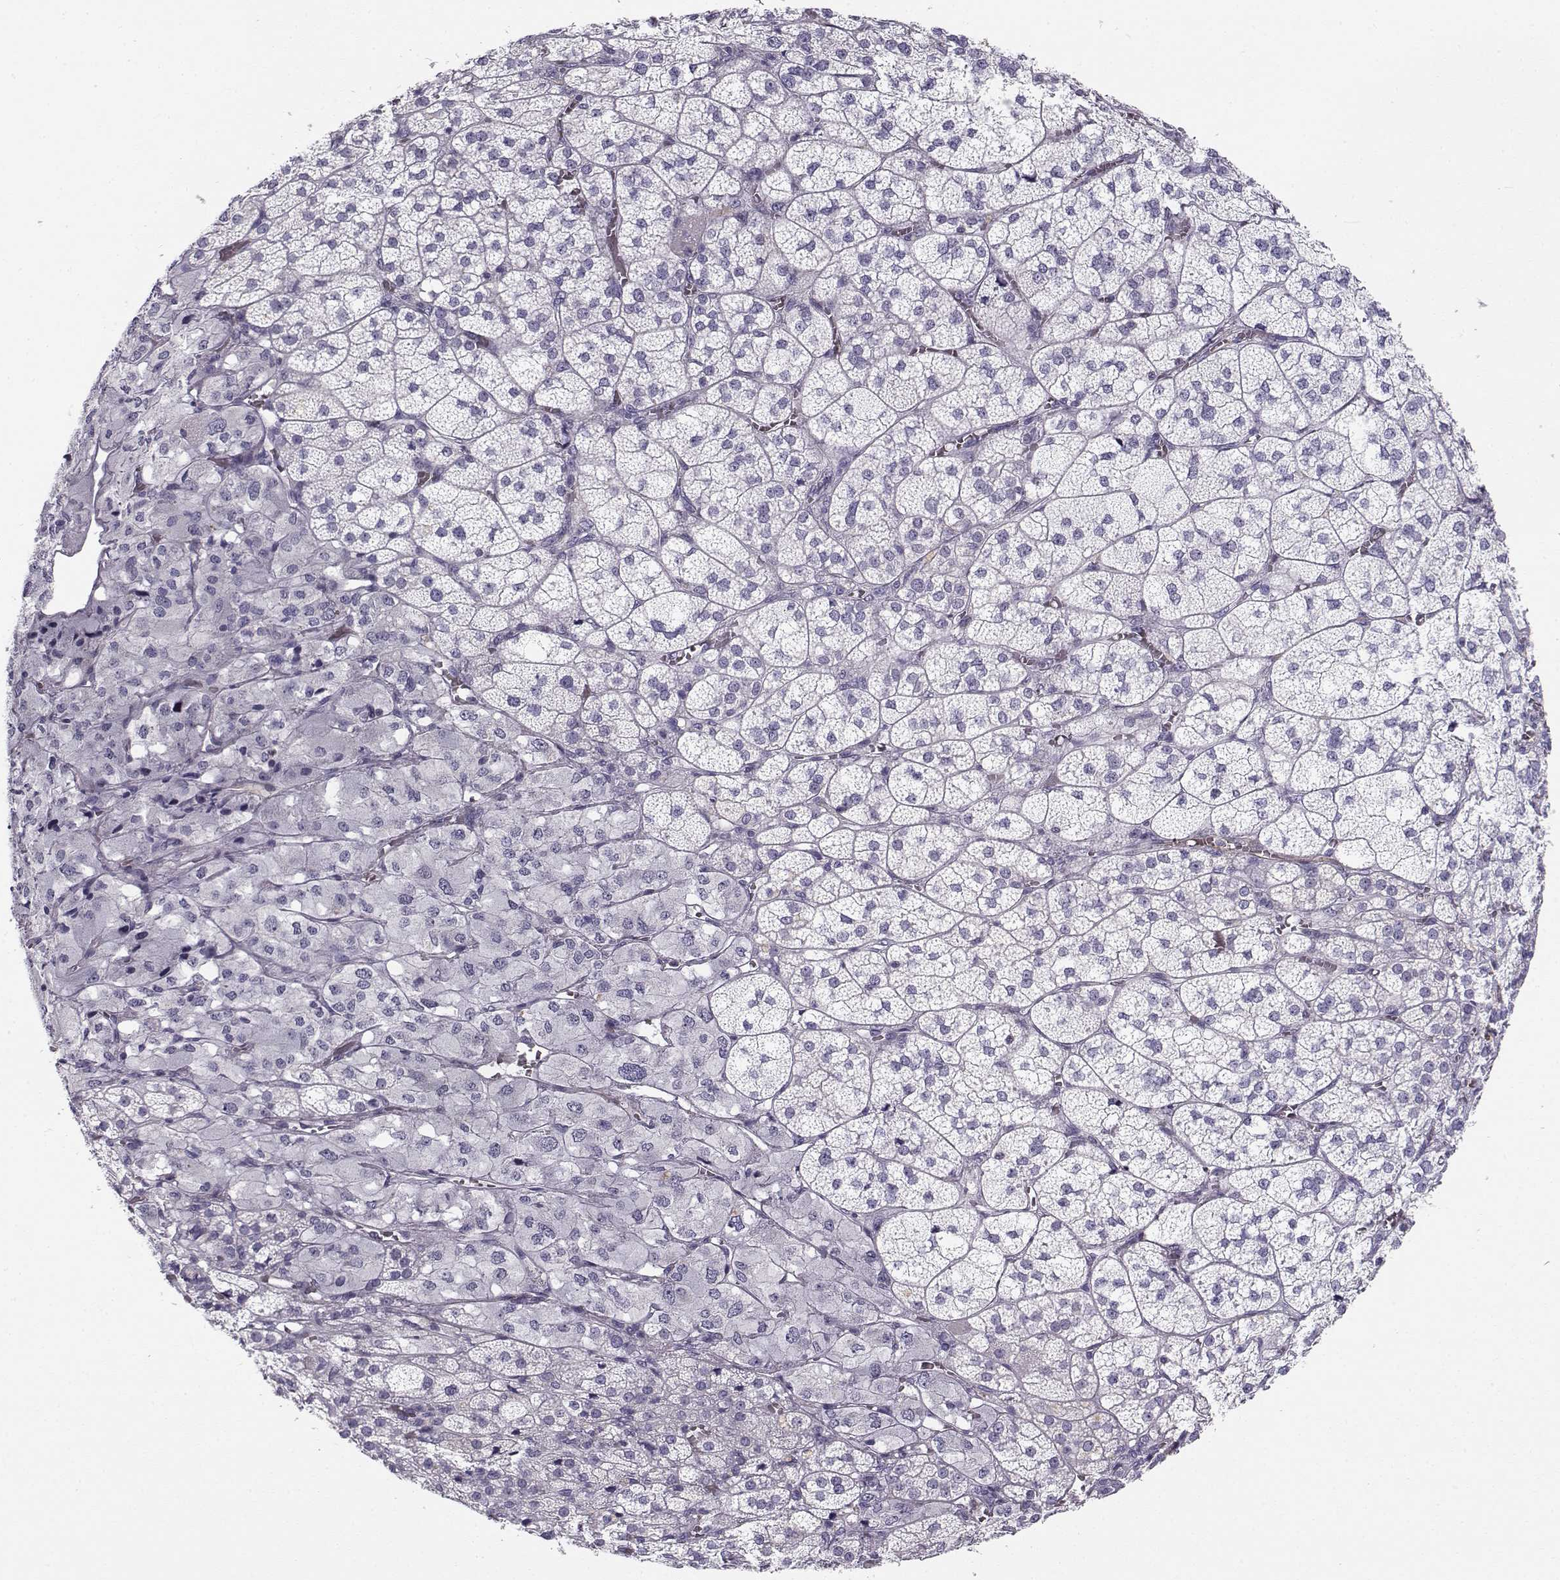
{"staining": {"intensity": "negative", "quantity": "none", "location": "none"}, "tissue": "adrenal gland", "cell_type": "Glandular cells", "image_type": "normal", "snomed": [{"axis": "morphology", "description": "Normal tissue, NOS"}, {"axis": "topography", "description": "Adrenal gland"}], "caption": "A high-resolution photomicrograph shows immunohistochemistry staining of normal adrenal gland, which exhibits no significant staining in glandular cells. (Stains: DAB (3,3'-diaminobenzidine) immunohistochemistry with hematoxylin counter stain, Microscopy: brightfield microscopy at high magnification).", "gene": "MYO1A", "patient": {"sex": "female", "age": 60}}